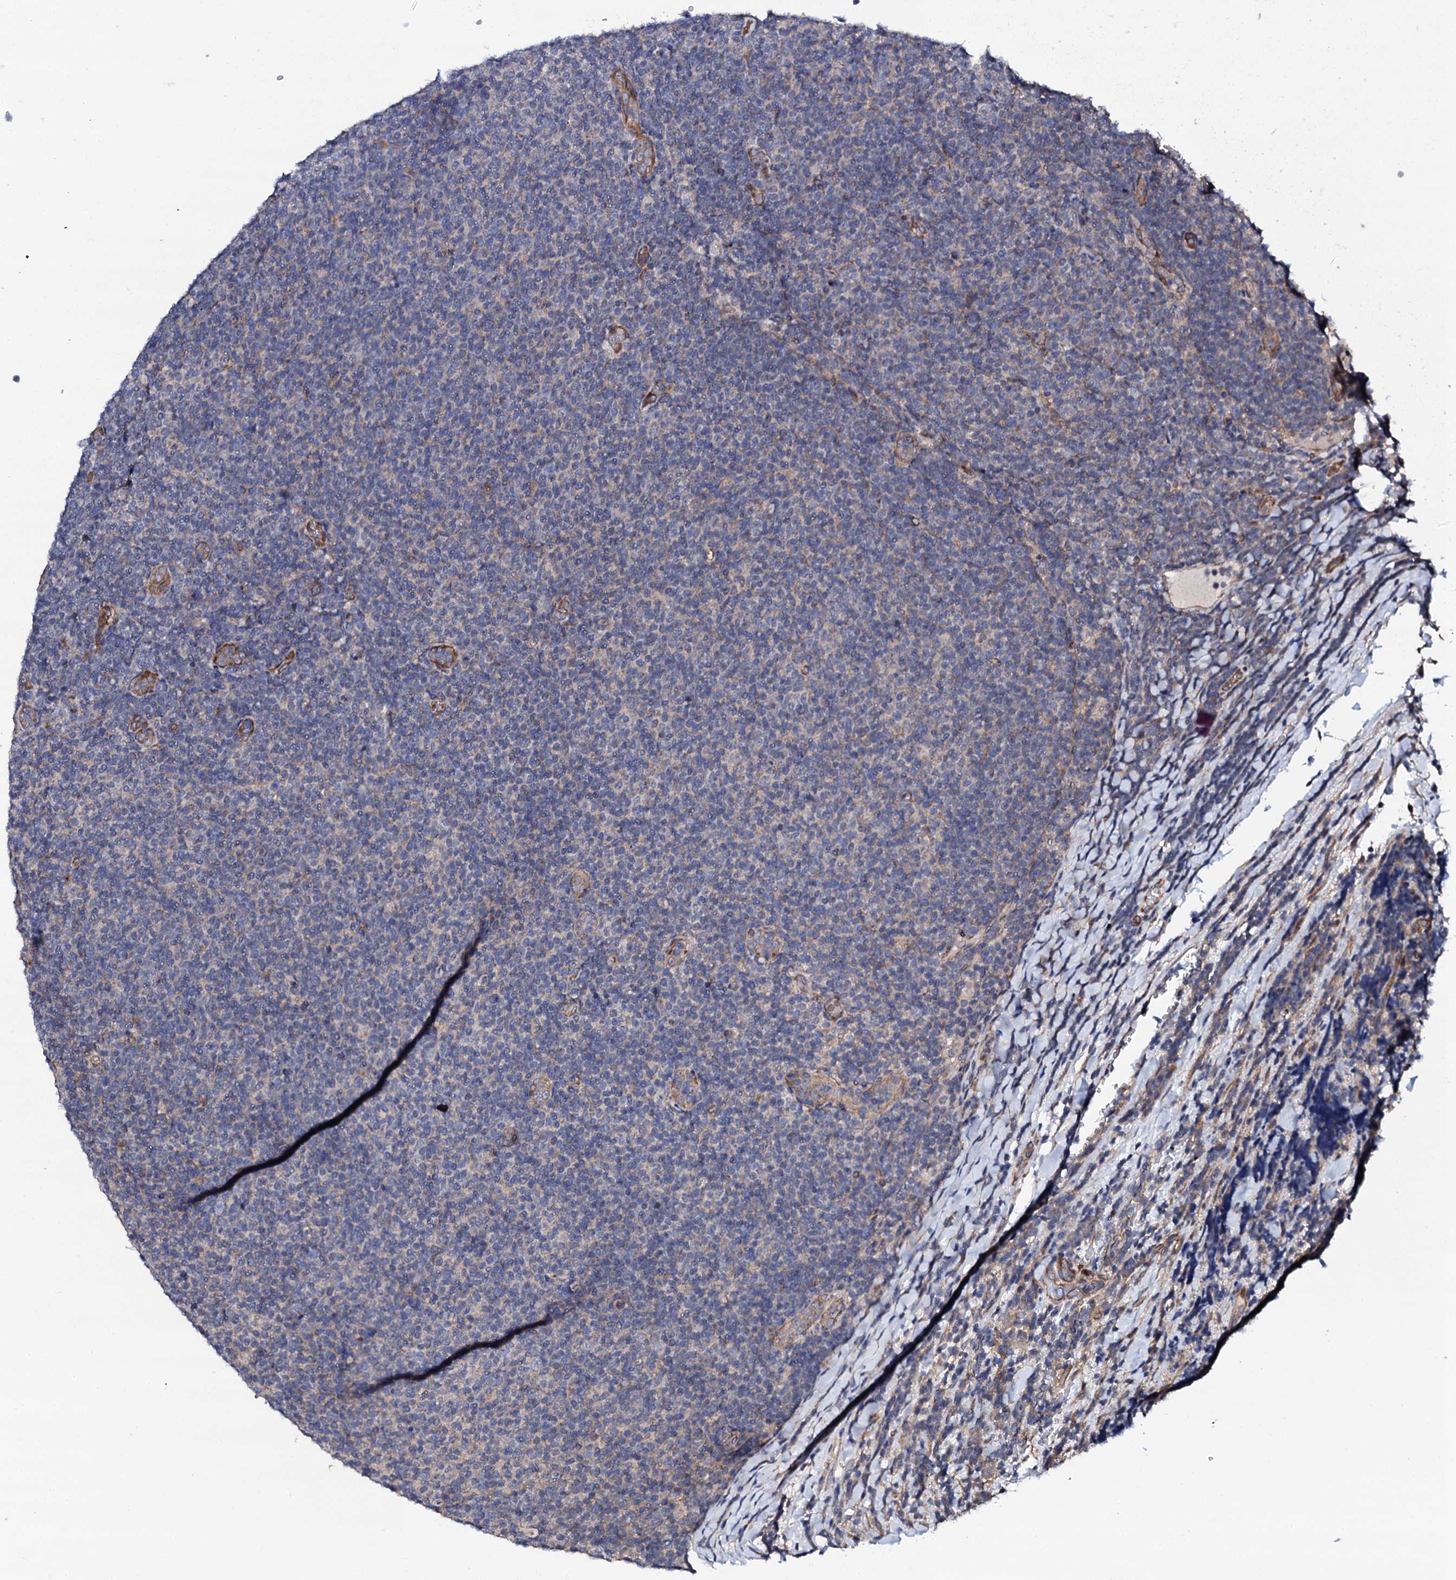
{"staining": {"intensity": "negative", "quantity": "none", "location": "none"}, "tissue": "lymphoma", "cell_type": "Tumor cells", "image_type": "cancer", "snomed": [{"axis": "morphology", "description": "Malignant lymphoma, non-Hodgkin's type, Low grade"}, {"axis": "topography", "description": "Lymph node"}], "caption": "Immunohistochemistry photomicrograph of human lymphoma stained for a protein (brown), which exhibits no positivity in tumor cells. Brightfield microscopy of IHC stained with DAB (3,3'-diaminobenzidine) (brown) and hematoxylin (blue), captured at high magnification.", "gene": "CIAO2A", "patient": {"sex": "male", "age": 66}}